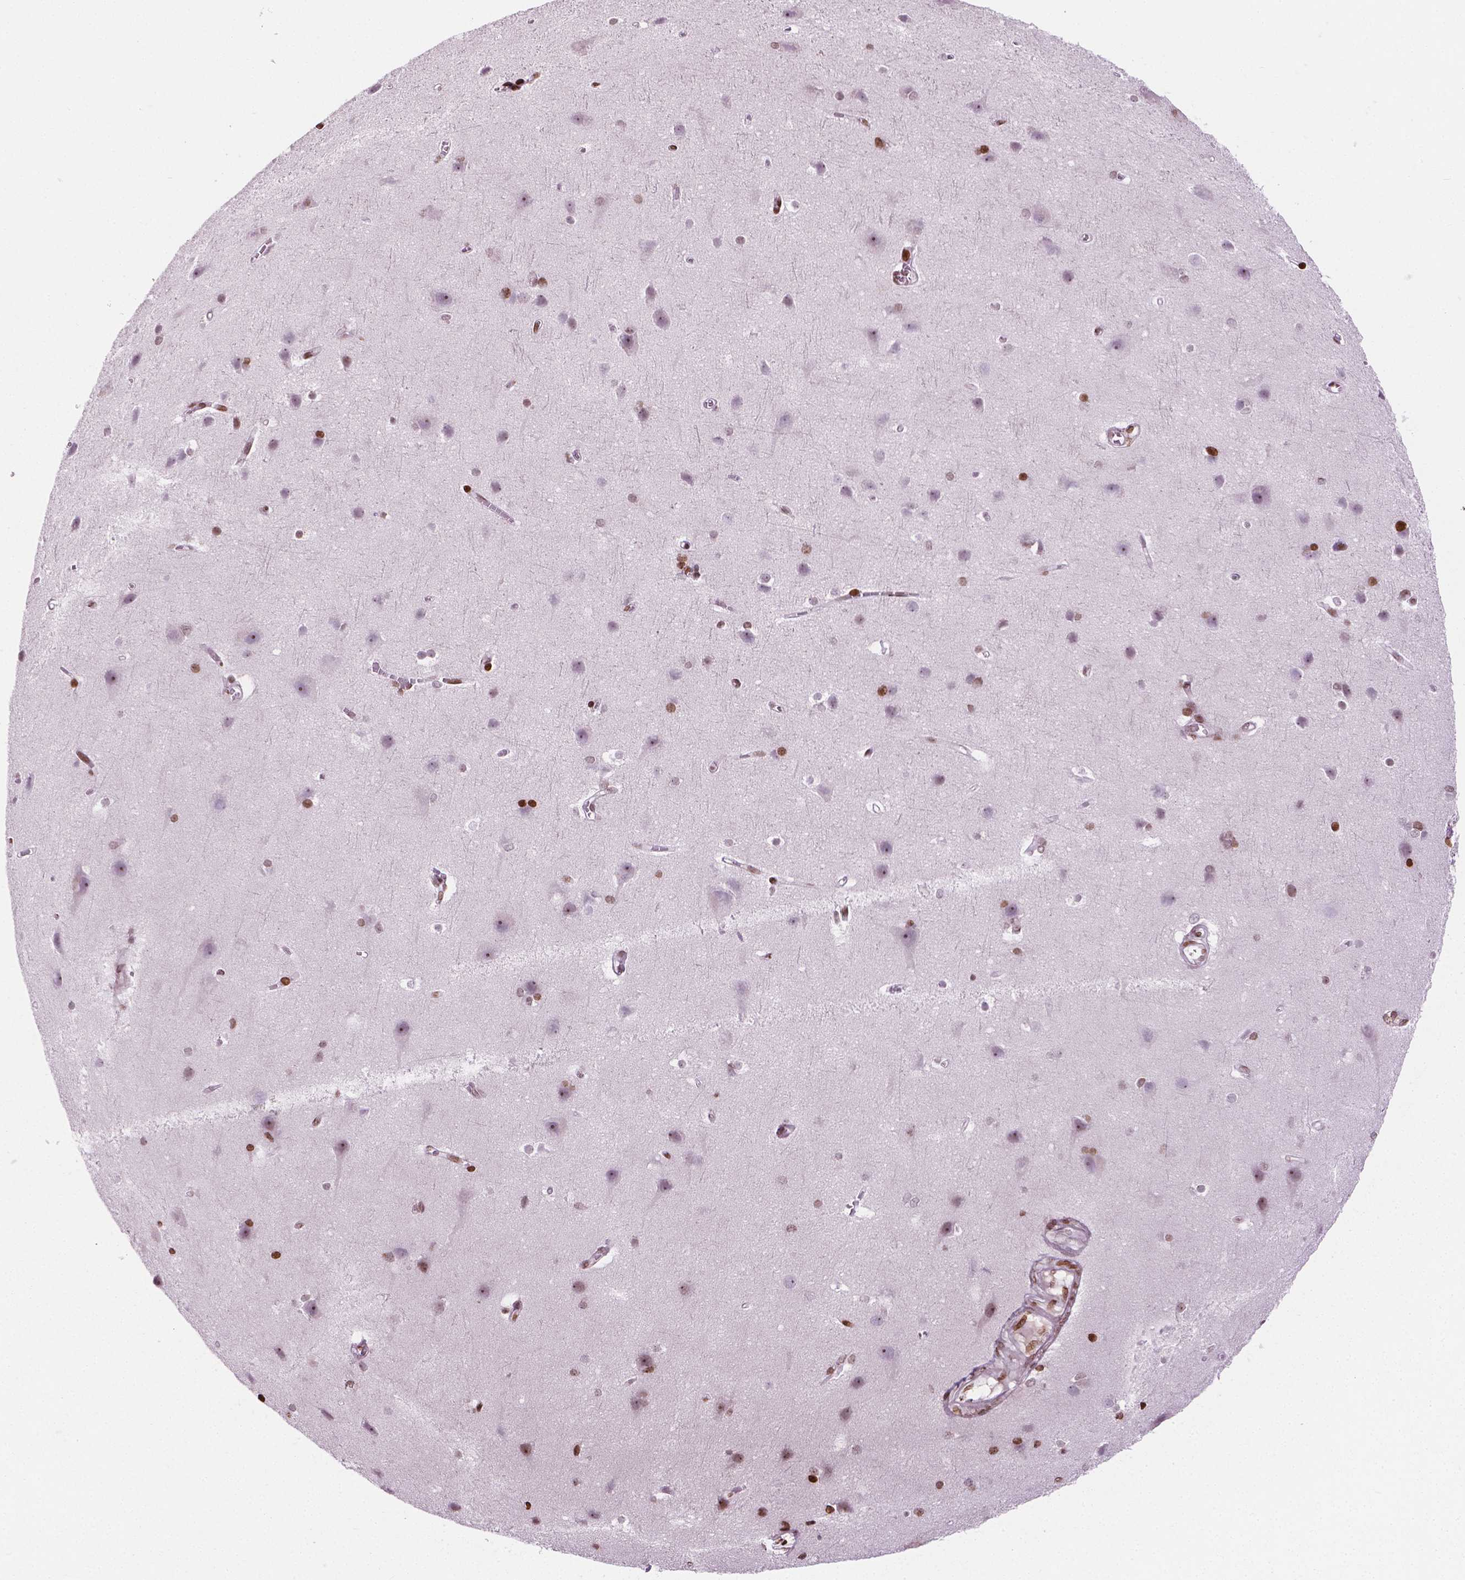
{"staining": {"intensity": "moderate", "quantity": "25%-75%", "location": "nuclear"}, "tissue": "cerebral cortex", "cell_type": "Endothelial cells", "image_type": "normal", "snomed": [{"axis": "morphology", "description": "Normal tissue, NOS"}, {"axis": "topography", "description": "Cerebral cortex"}], "caption": "High-magnification brightfield microscopy of normal cerebral cortex stained with DAB (3,3'-diaminobenzidine) (brown) and counterstained with hematoxylin (blue). endothelial cells exhibit moderate nuclear expression is appreciated in approximately25%-75% of cells.", "gene": "PIP4K2A", "patient": {"sex": "male", "age": 37}}